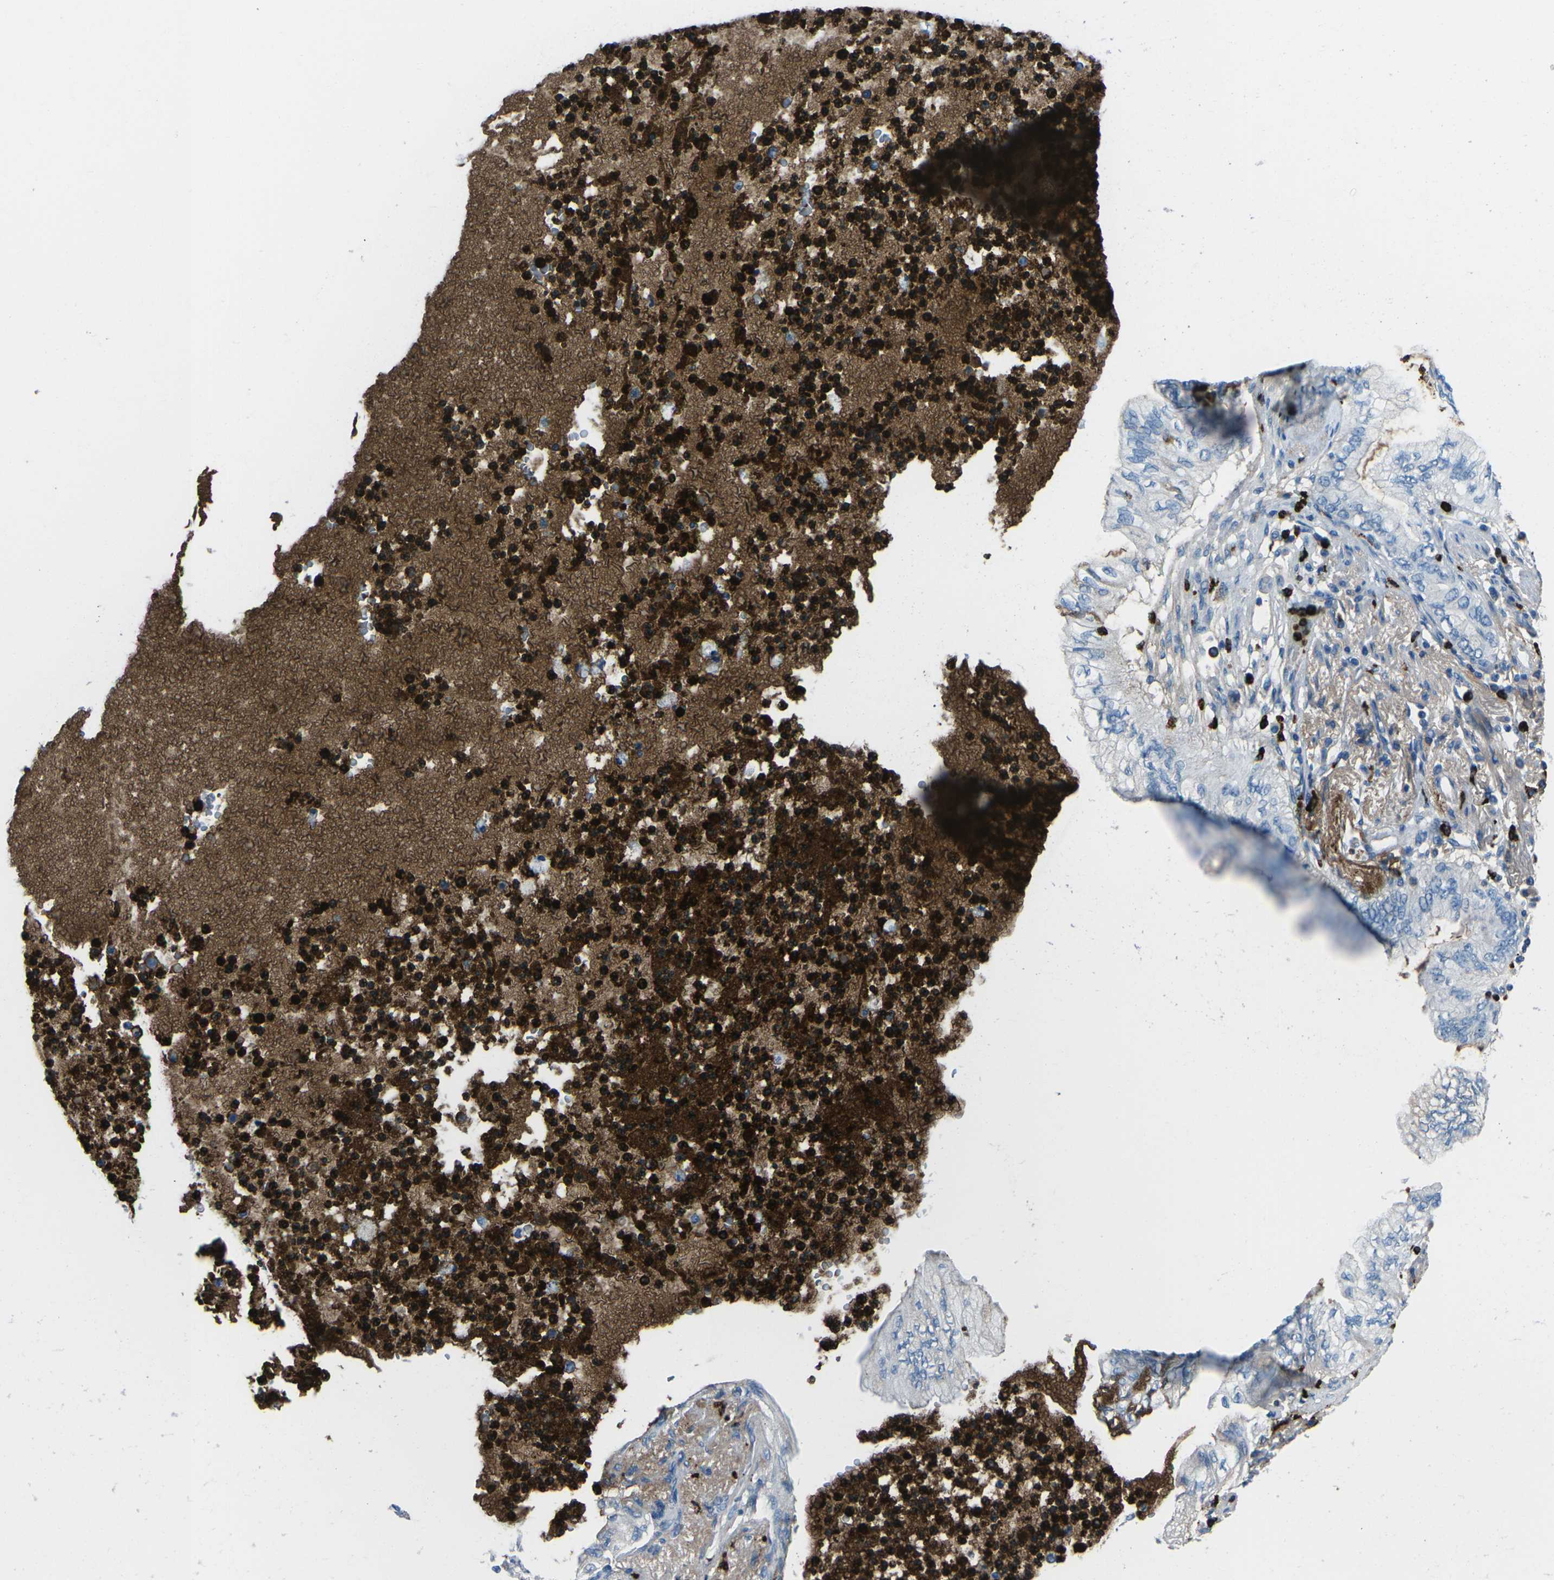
{"staining": {"intensity": "weak", "quantity": "<25%", "location": "cytoplasmic/membranous"}, "tissue": "lung cancer", "cell_type": "Tumor cells", "image_type": "cancer", "snomed": [{"axis": "morphology", "description": "Normal tissue, NOS"}, {"axis": "morphology", "description": "Adenocarcinoma, NOS"}, {"axis": "topography", "description": "Bronchus"}, {"axis": "topography", "description": "Lung"}], "caption": "An image of human lung adenocarcinoma is negative for staining in tumor cells.", "gene": "FCN1", "patient": {"sex": "female", "age": 70}}